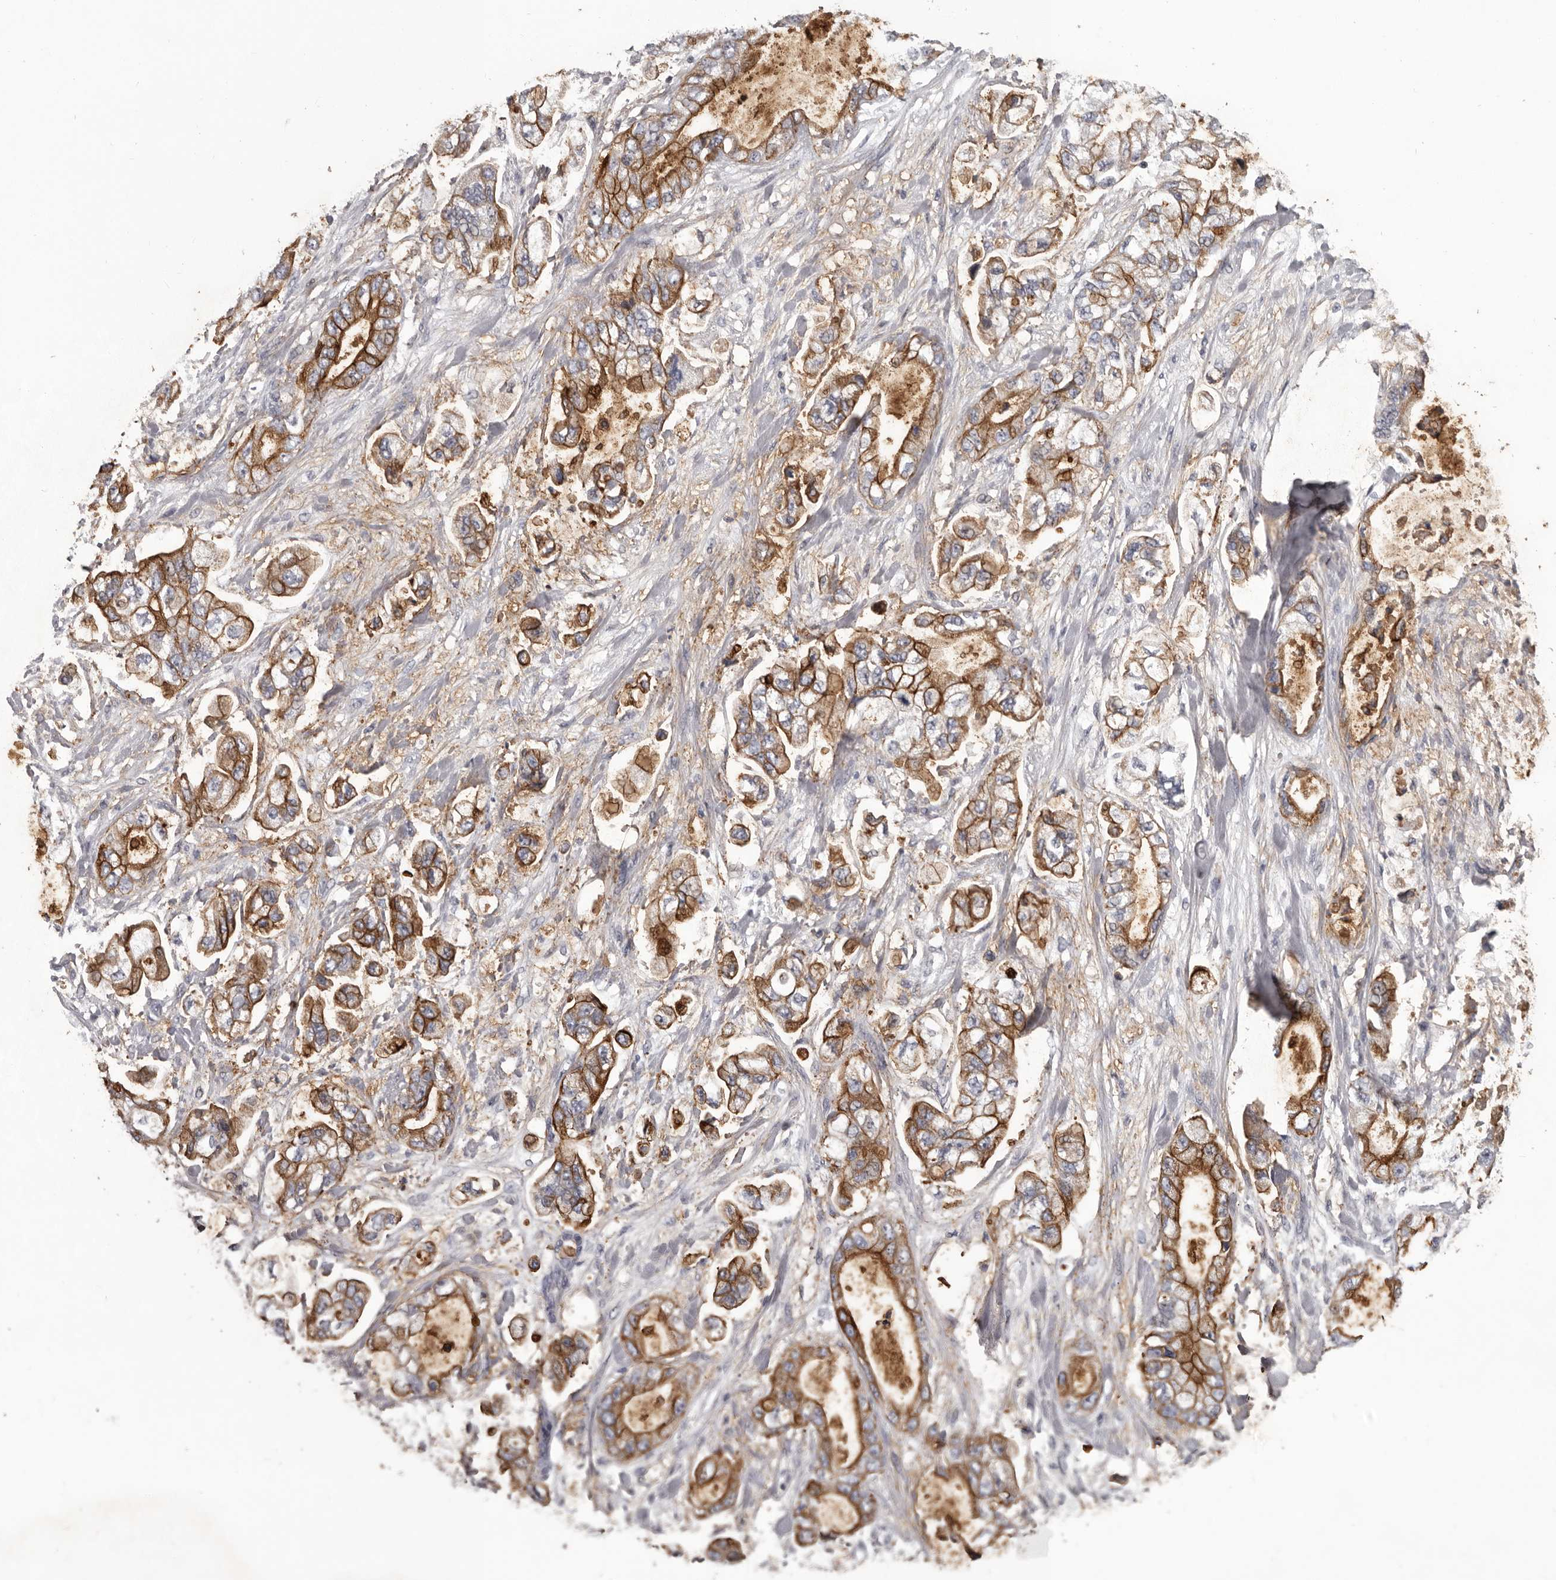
{"staining": {"intensity": "strong", "quantity": ">75%", "location": "cytoplasmic/membranous"}, "tissue": "stomach cancer", "cell_type": "Tumor cells", "image_type": "cancer", "snomed": [{"axis": "morphology", "description": "Normal tissue, NOS"}, {"axis": "morphology", "description": "Adenocarcinoma, NOS"}, {"axis": "topography", "description": "Stomach"}], "caption": "IHC of human adenocarcinoma (stomach) demonstrates high levels of strong cytoplasmic/membranous expression in approximately >75% of tumor cells.", "gene": "LPAR6", "patient": {"sex": "male", "age": 62}}